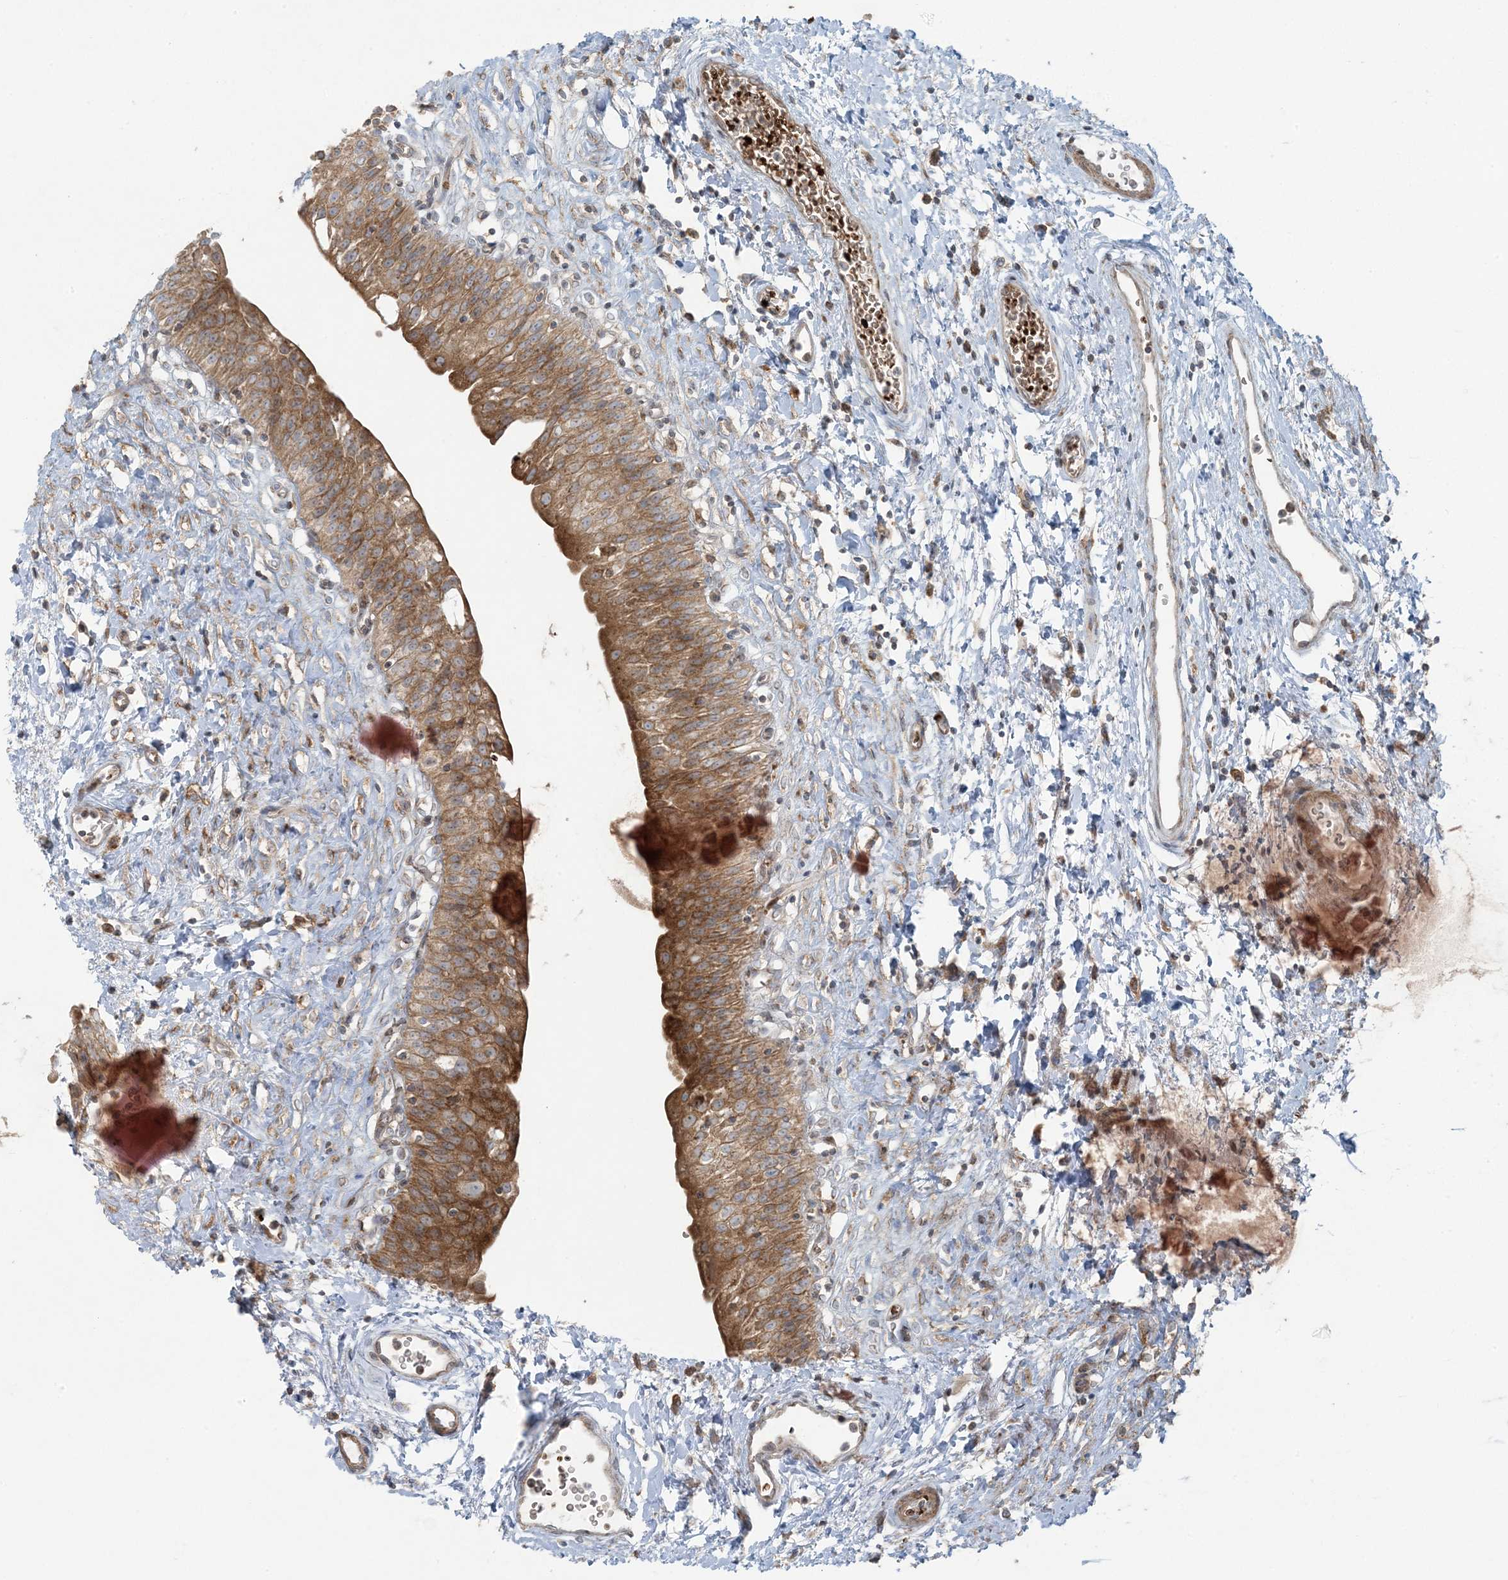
{"staining": {"intensity": "moderate", "quantity": ">75%", "location": "cytoplasmic/membranous"}, "tissue": "urinary bladder", "cell_type": "Urothelial cells", "image_type": "normal", "snomed": [{"axis": "morphology", "description": "Normal tissue, NOS"}, {"axis": "topography", "description": "Urinary bladder"}], "caption": "IHC of benign urinary bladder reveals medium levels of moderate cytoplasmic/membranous expression in about >75% of urothelial cells. (DAB (3,3'-diaminobenzidine) IHC with brightfield microscopy, high magnification).", "gene": "PIK3R4", "patient": {"sex": "male", "age": 51}}